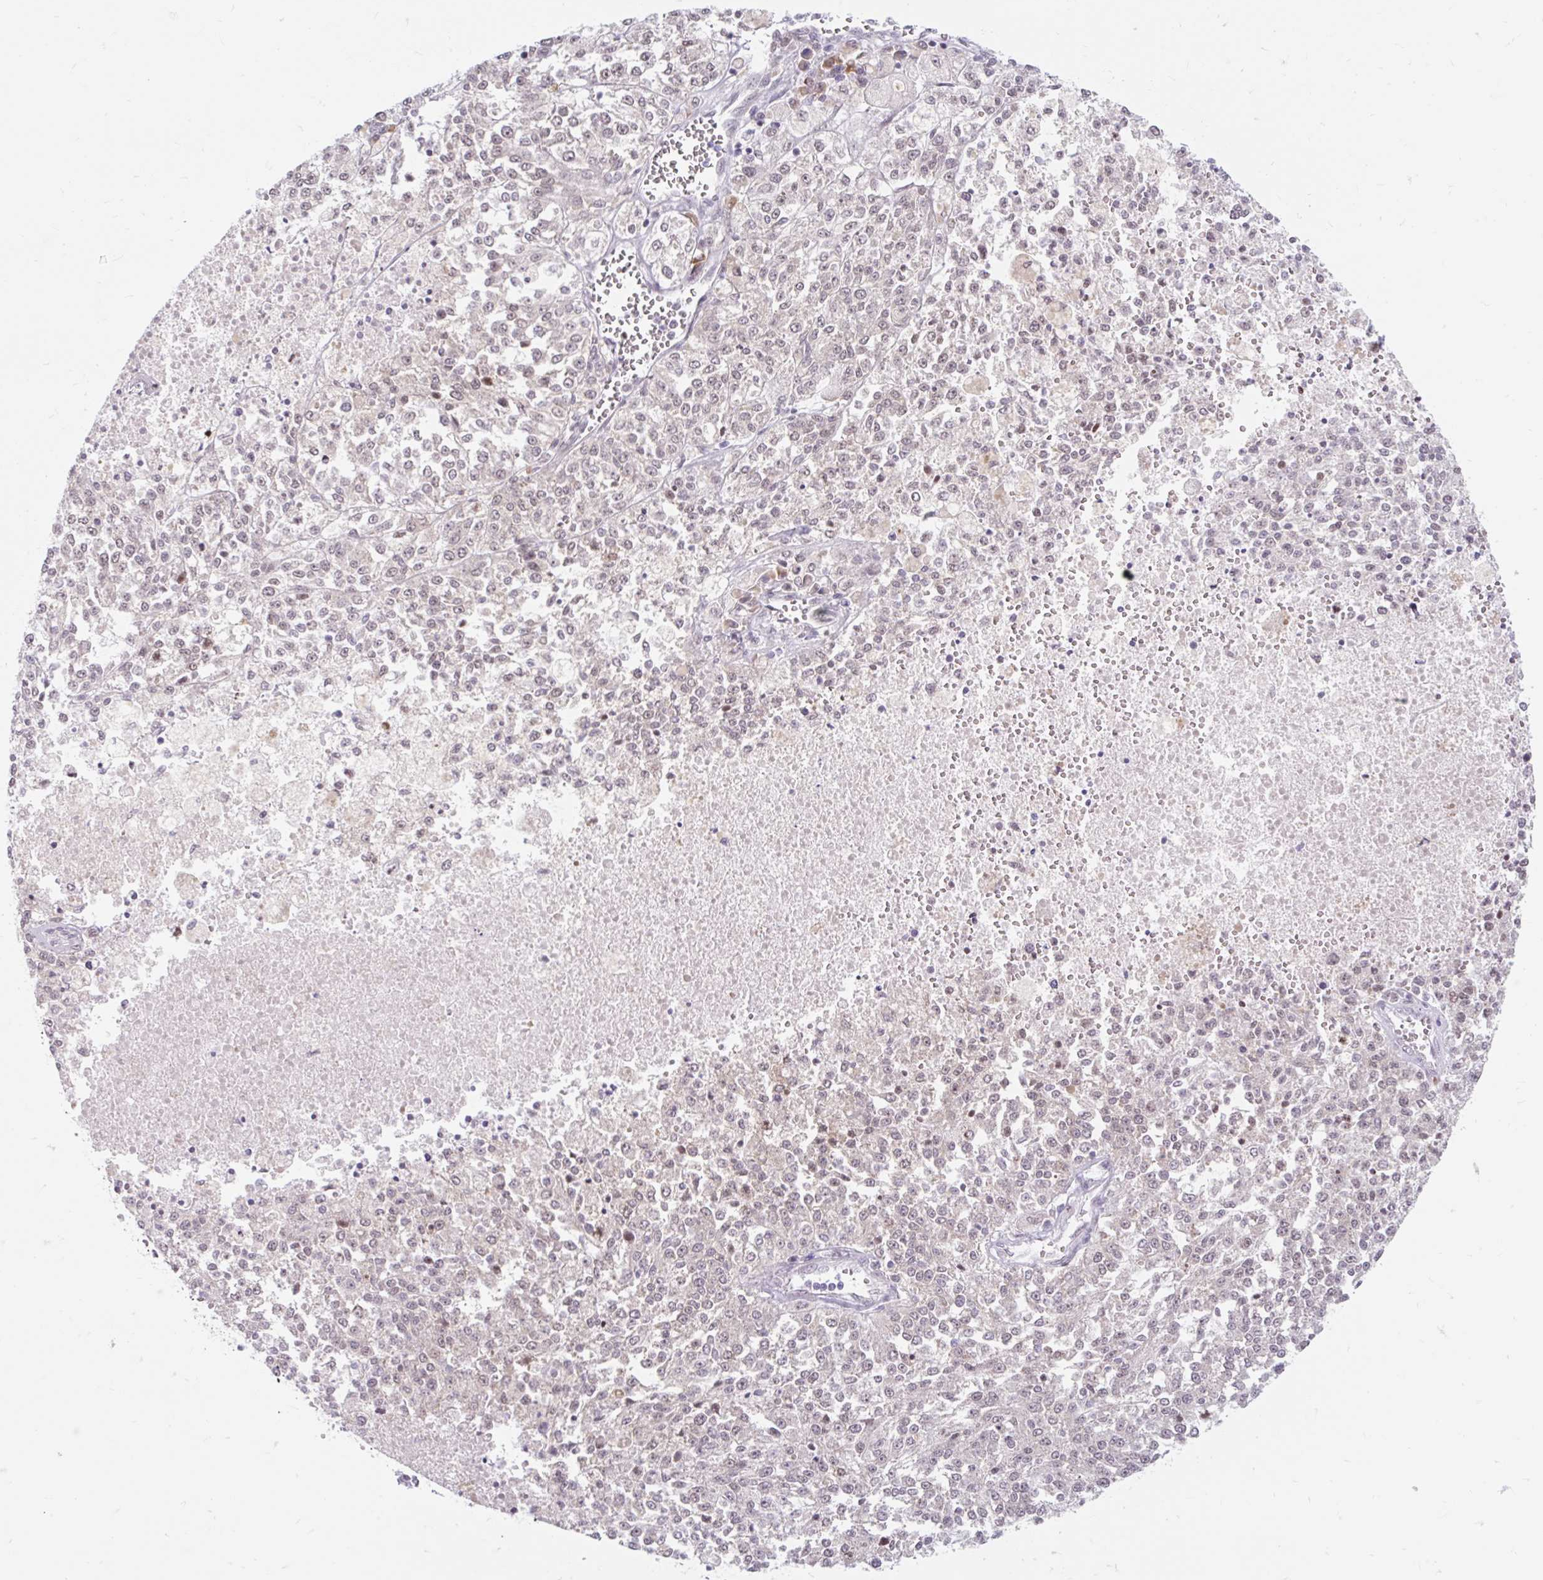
{"staining": {"intensity": "negative", "quantity": "none", "location": "none"}, "tissue": "melanoma", "cell_type": "Tumor cells", "image_type": "cancer", "snomed": [{"axis": "morphology", "description": "Malignant melanoma, NOS"}, {"axis": "topography", "description": "Skin"}], "caption": "This is a image of IHC staining of malignant melanoma, which shows no positivity in tumor cells. (DAB immunohistochemistry (IHC) visualized using brightfield microscopy, high magnification).", "gene": "SRSF10", "patient": {"sex": "female", "age": 64}}